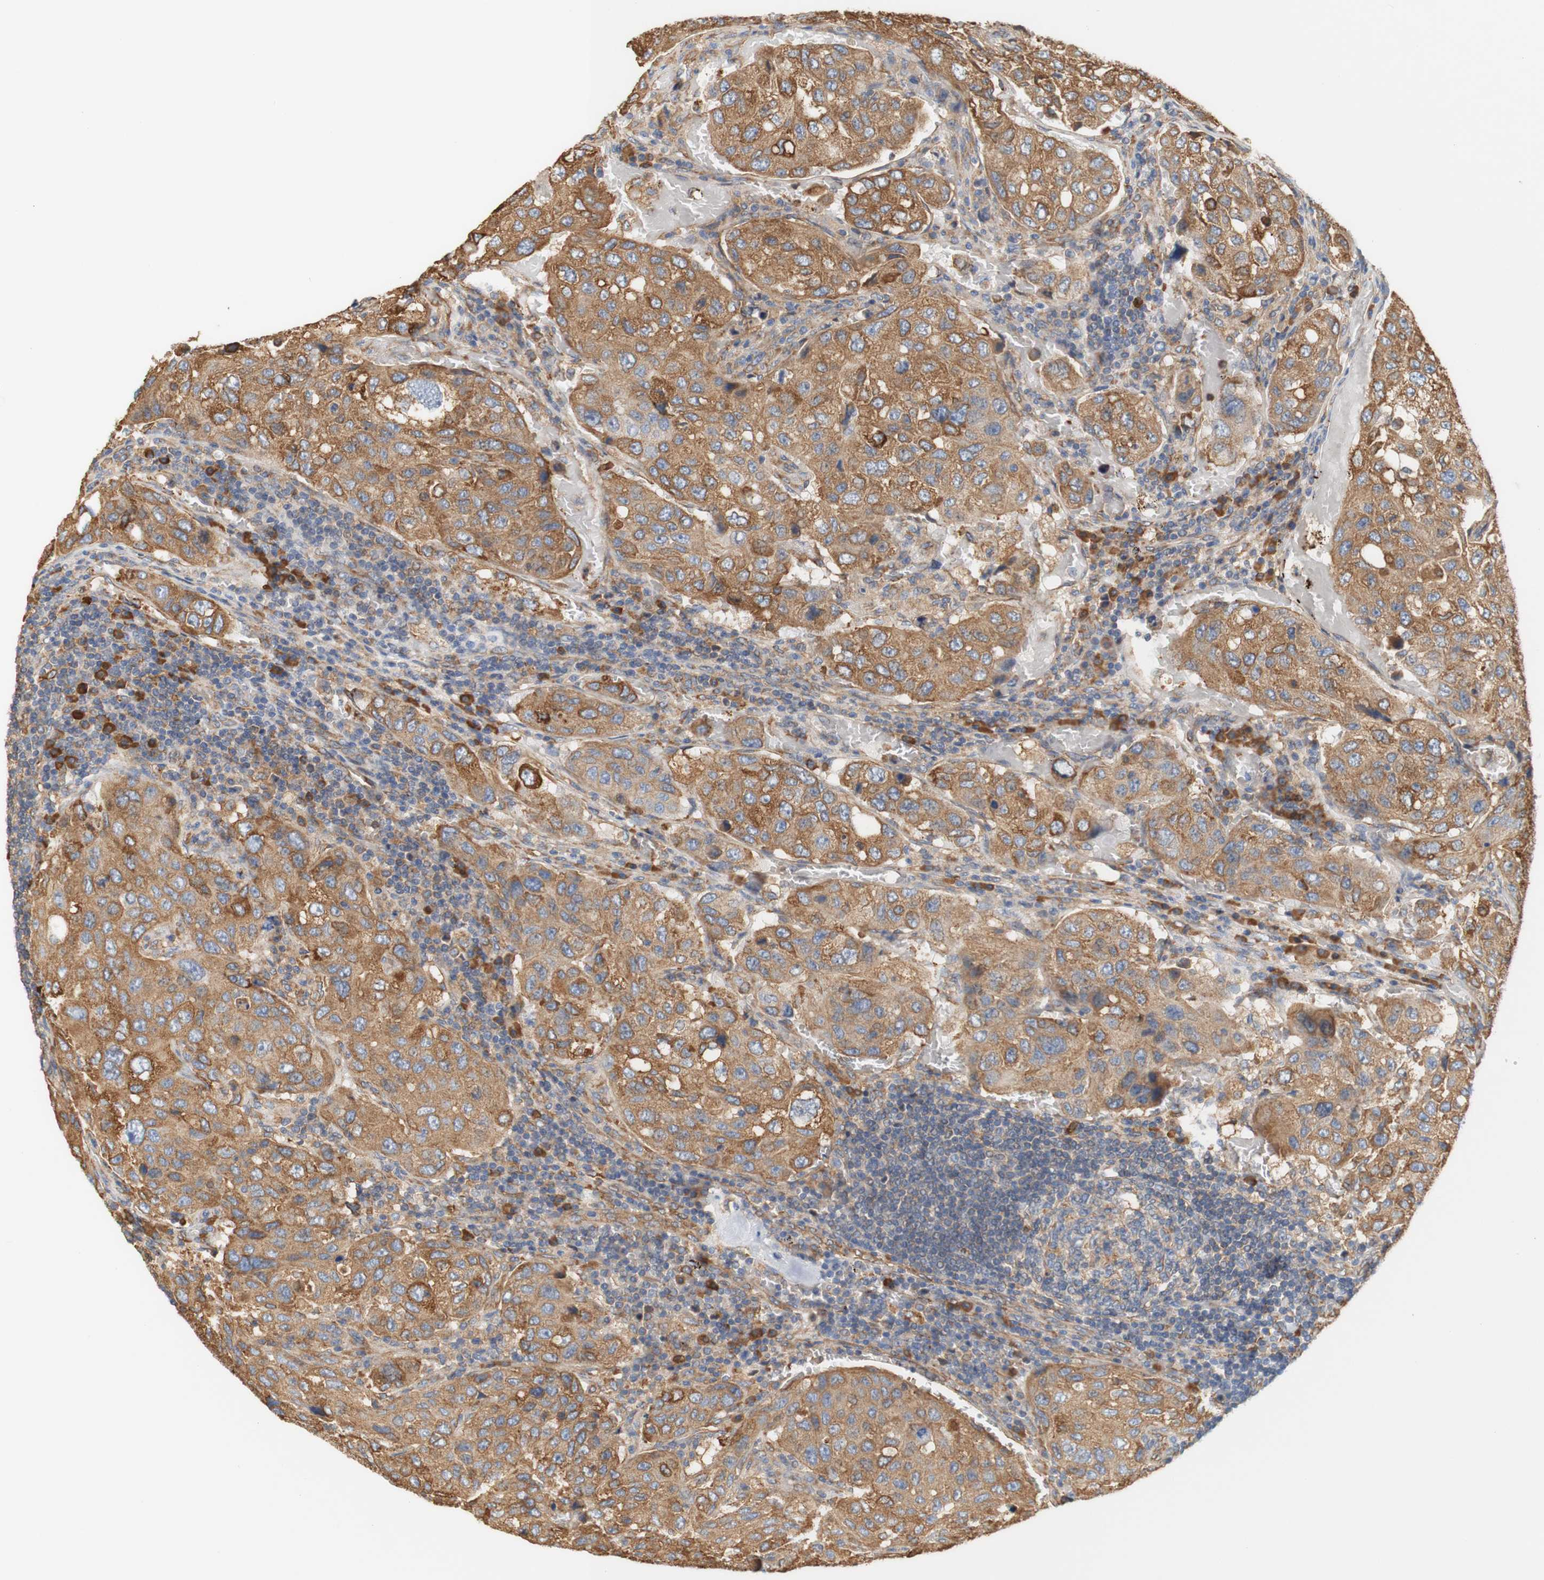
{"staining": {"intensity": "moderate", "quantity": ">75%", "location": "cytoplasmic/membranous"}, "tissue": "urothelial cancer", "cell_type": "Tumor cells", "image_type": "cancer", "snomed": [{"axis": "morphology", "description": "Urothelial carcinoma, High grade"}, {"axis": "topography", "description": "Lymph node"}, {"axis": "topography", "description": "Urinary bladder"}], "caption": "The histopathology image displays staining of urothelial cancer, revealing moderate cytoplasmic/membranous protein expression (brown color) within tumor cells.", "gene": "EIF2AK4", "patient": {"sex": "male", "age": 51}}